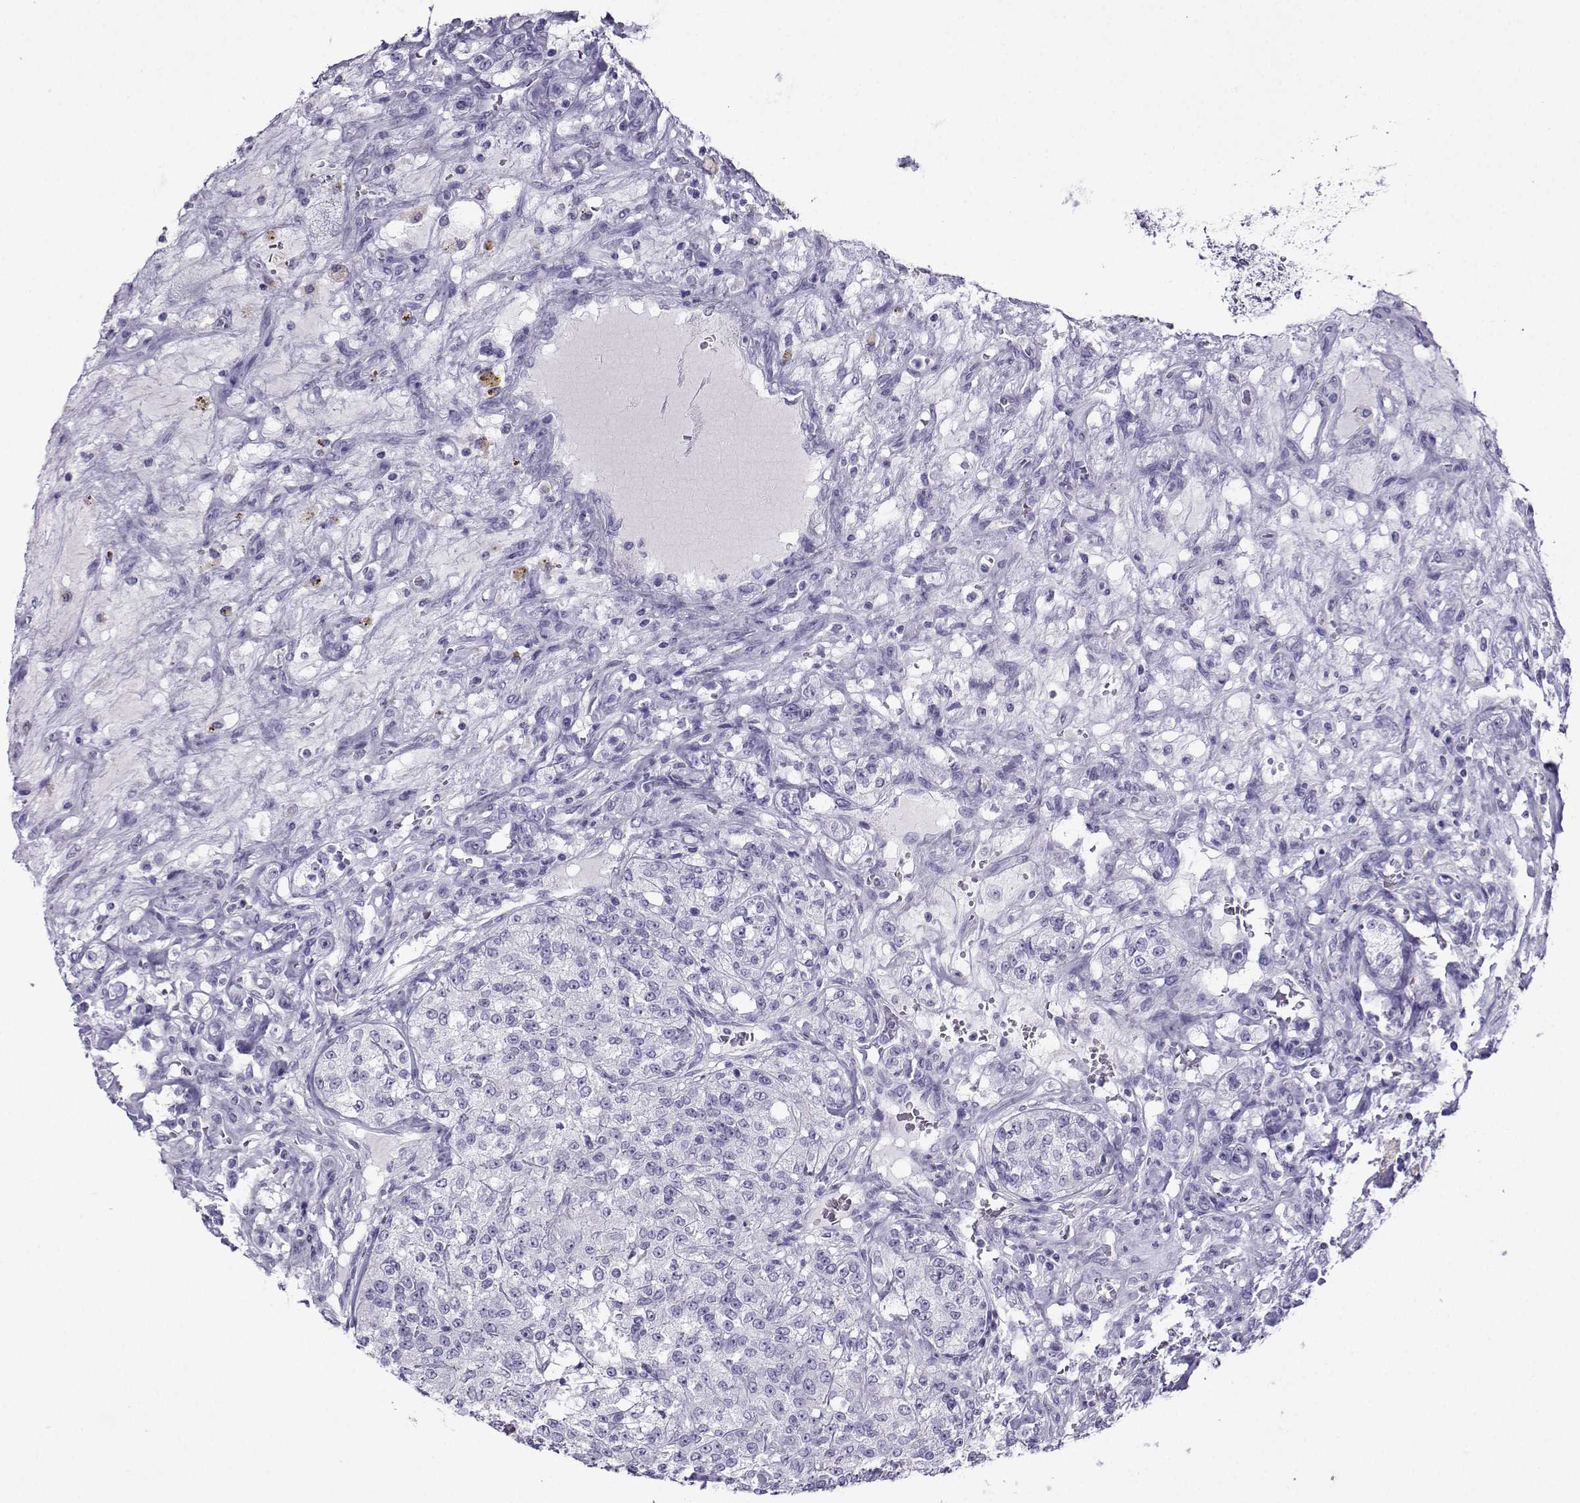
{"staining": {"intensity": "negative", "quantity": "none", "location": "none"}, "tissue": "renal cancer", "cell_type": "Tumor cells", "image_type": "cancer", "snomed": [{"axis": "morphology", "description": "Adenocarcinoma, NOS"}, {"axis": "topography", "description": "Kidney"}], "caption": "A high-resolution photomicrograph shows immunohistochemistry (IHC) staining of renal adenocarcinoma, which exhibits no significant positivity in tumor cells. (Brightfield microscopy of DAB IHC at high magnification).", "gene": "CRYBB1", "patient": {"sex": "female", "age": 63}}